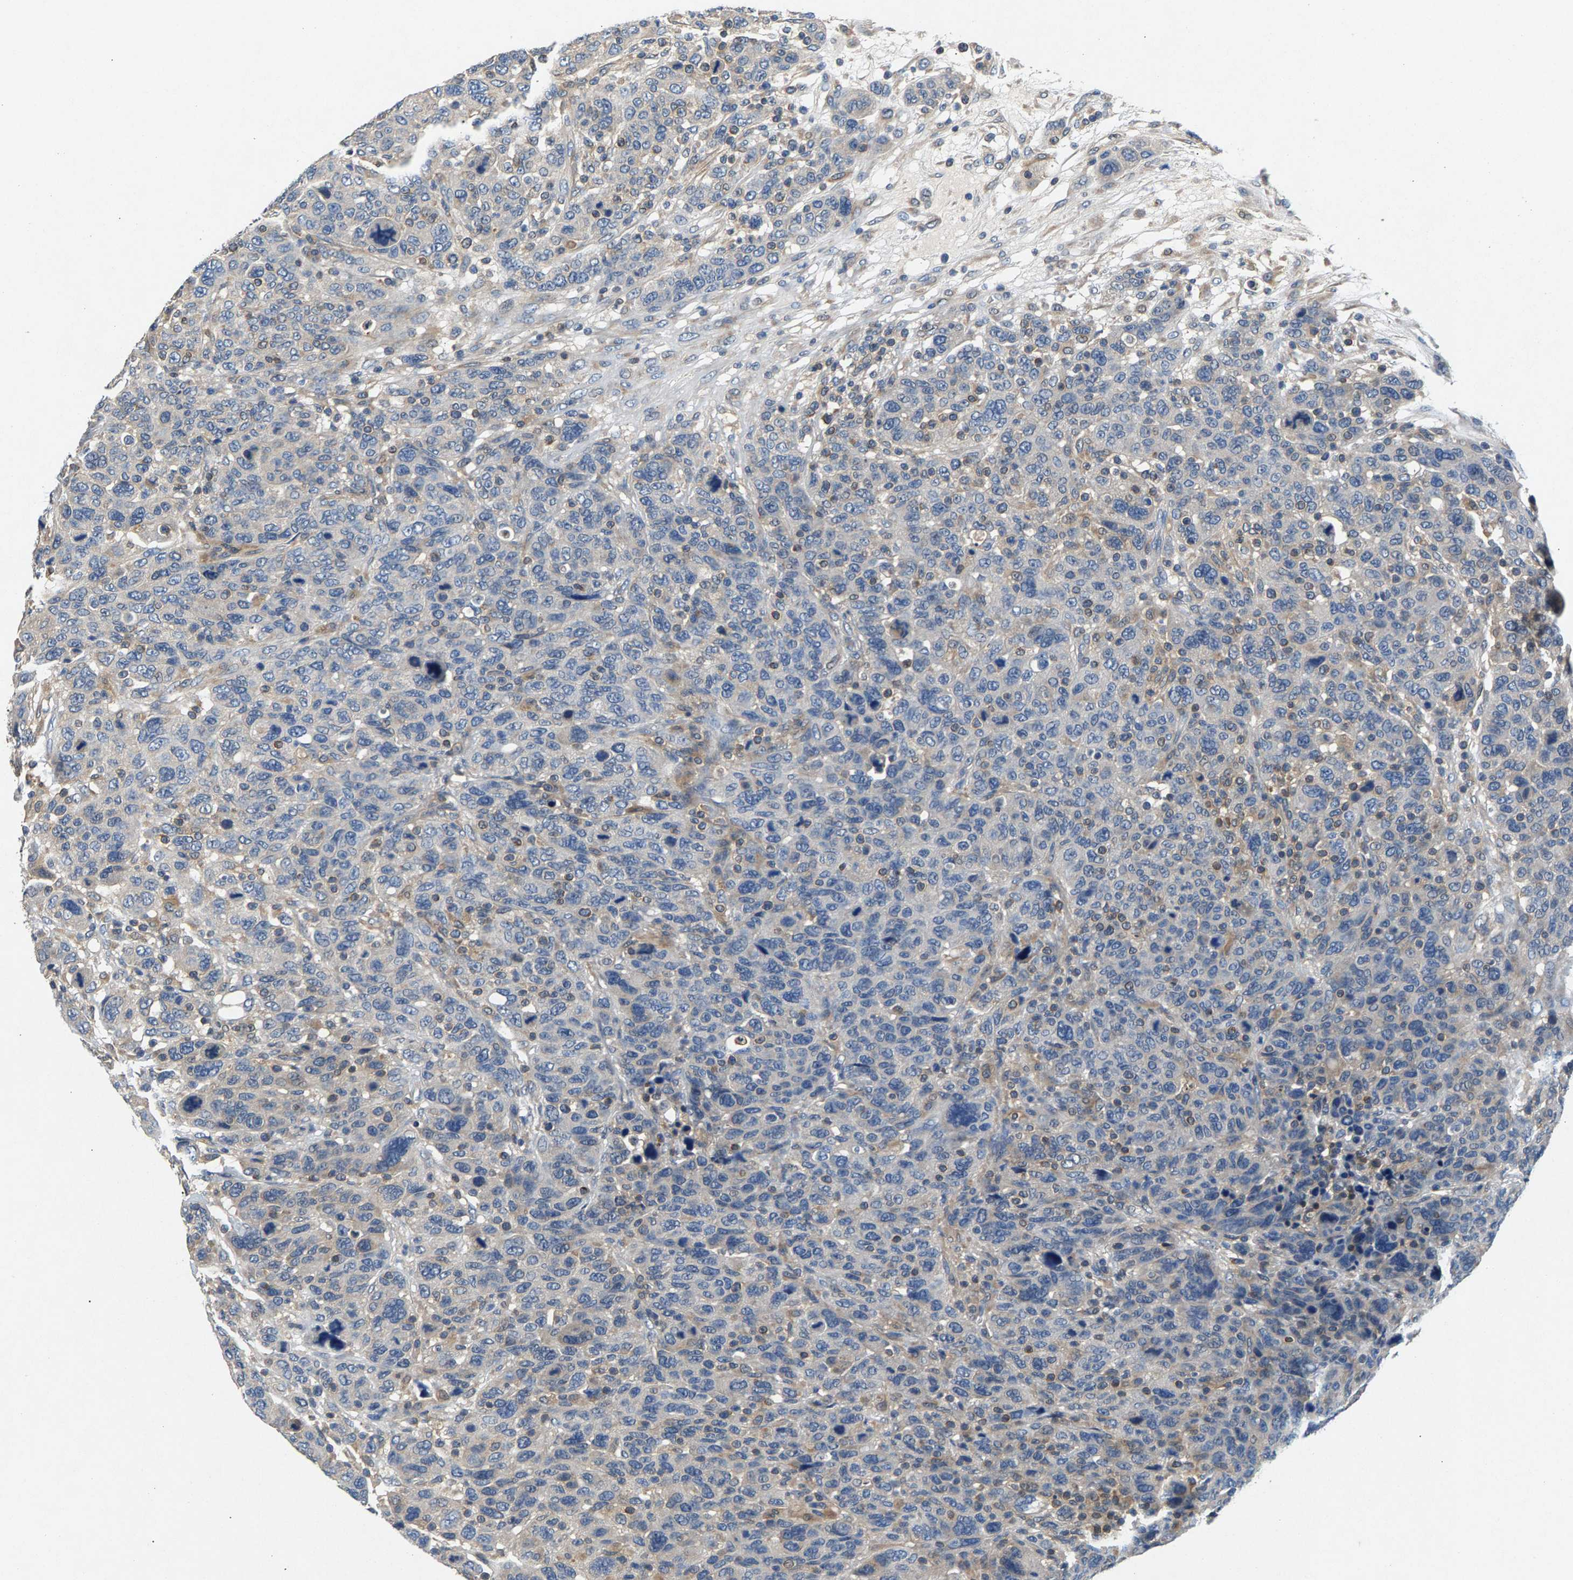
{"staining": {"intensity": "negative", "quantity": "none", "location": "none"}, "tissue": "breast cancer", "cell_type": "Tumor cells", "image_type": "cancer", "snomed": [{"axis": "morphology", "description": "Duct carcinoma"}, {"axis": "topography", "description": "Breast"}], "caption": "Immunohistochemistry image of neoplastic tissue: intraductal carcinoma (breast) stained with DAB reveals no significant protein expression in tumor cells. (DAB IHC with hematoxylin counter stain).", "gene": "NT5C", "patient": {"sex": "female", "age": 37}}